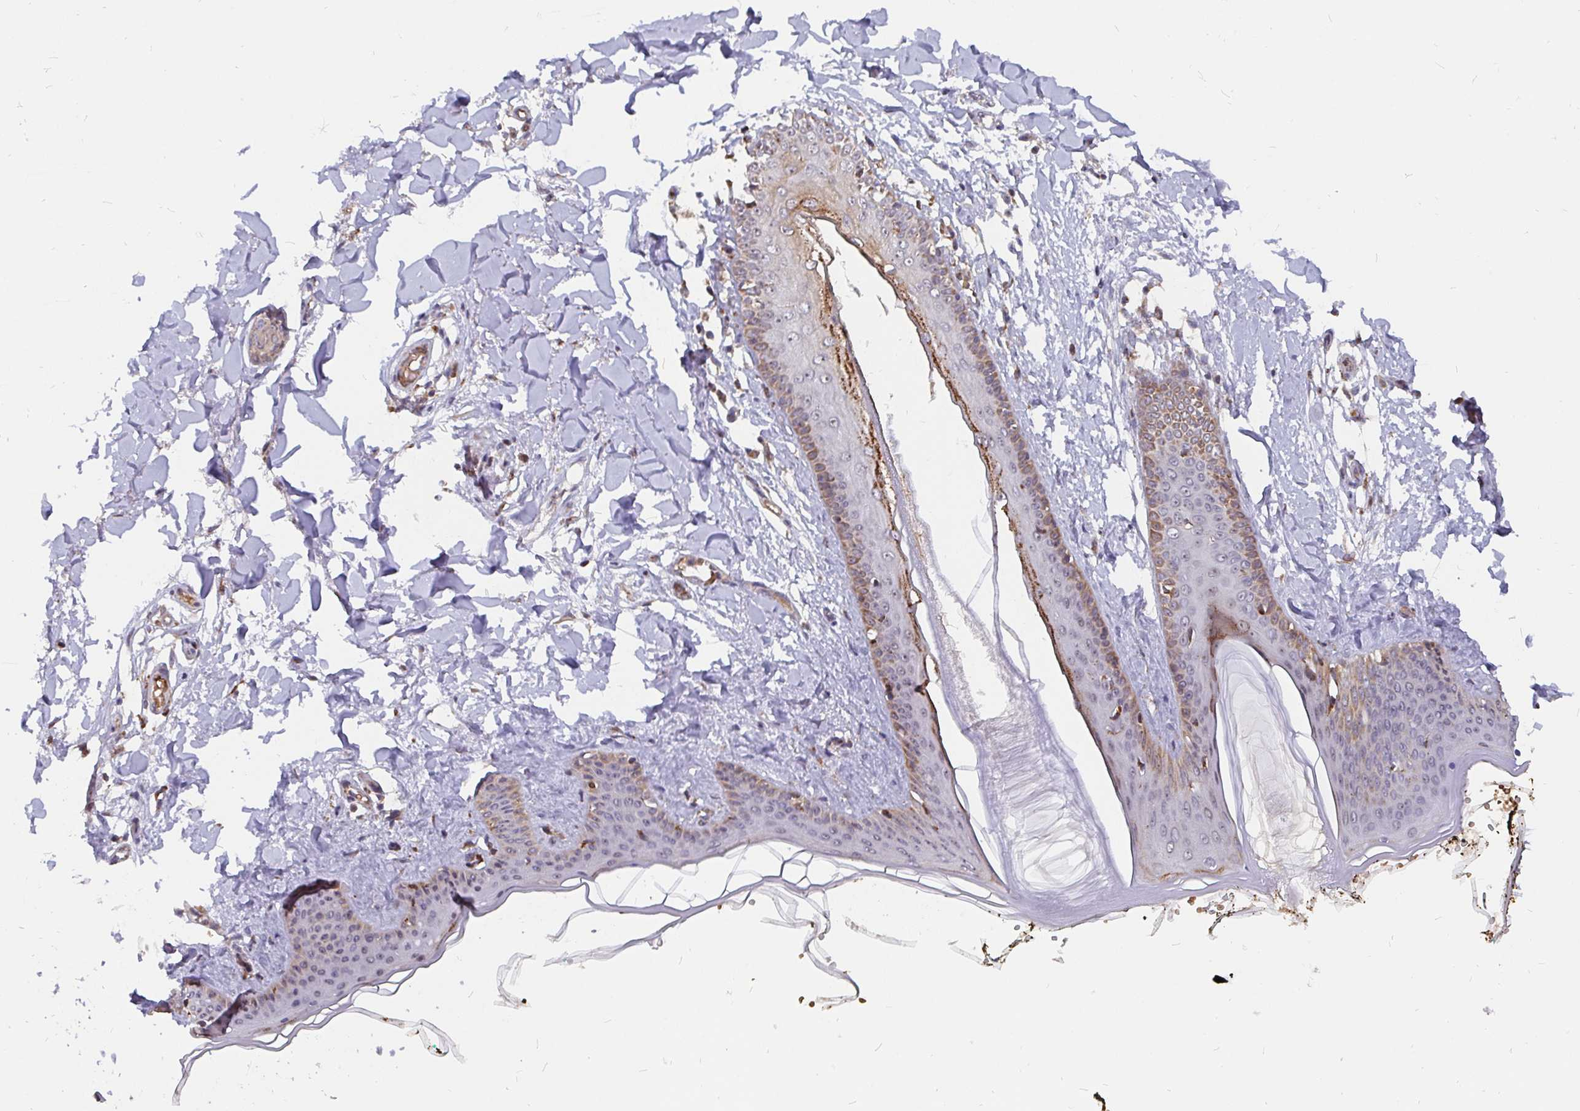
{"staining": {"intensity": "moderate", "quantity": ">75%", "location": "cytoplasmic/membranous,nuclear"}, "tissue": "skin", "cell_type": "Fibroblasts", "image_type": "normal", "snomed": [{"axis": "morphology", "description": "Normal tissue, NOS"}, {"axis": "topography", "description": "Skin"}], "caption": "Fibroblasts reveal medium levels of moderate cytoplasmic/membranous,nuclear staining in approximately >75% of cells in benign human skin. The protein is shown in brown color, while the nuclei are stained blue.", "gene": "PDF", "patient": {"sex": "female", "age": 34}}